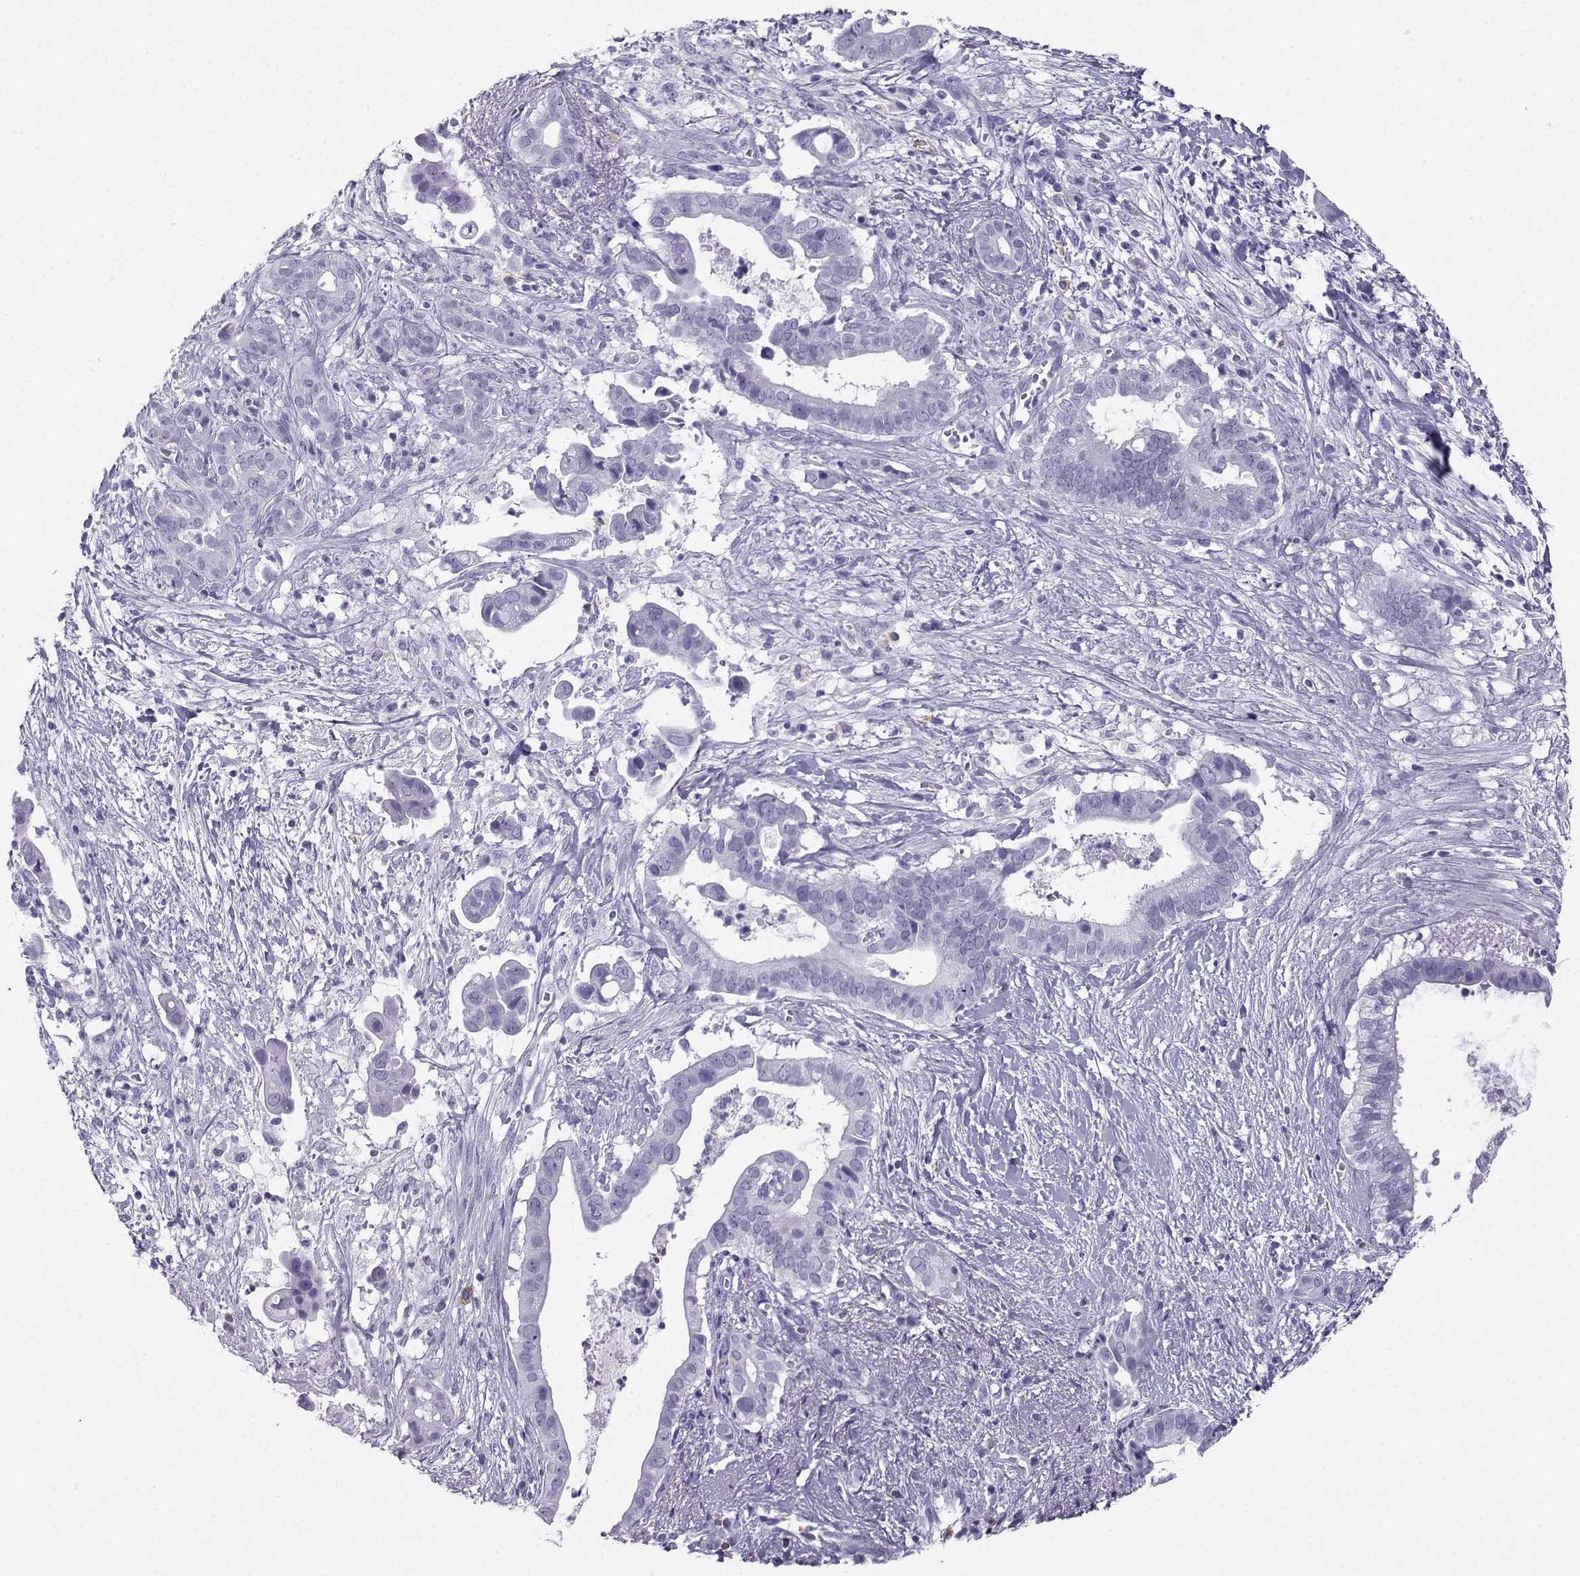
{"staining": {"intensity": "negative", "quantity": "none", "location": "none"}, "tissue": "pancreatic cancer", "cell_type": "Tumor cells", "image_type": "cancer", "snomed": [{"axis": "morphology", "description": "Adenocarcinoma, NOS"}, {"axis": "topography", "description": "Pancreas"}], "caption": "This is an immunohistochemistry (IHC) image of human pancreatic cancer (adenocarcinoma). There is no positivity in tumor cells.", "gene": "SLC18A2", "patient": {"sex": "male", "age": 61}}